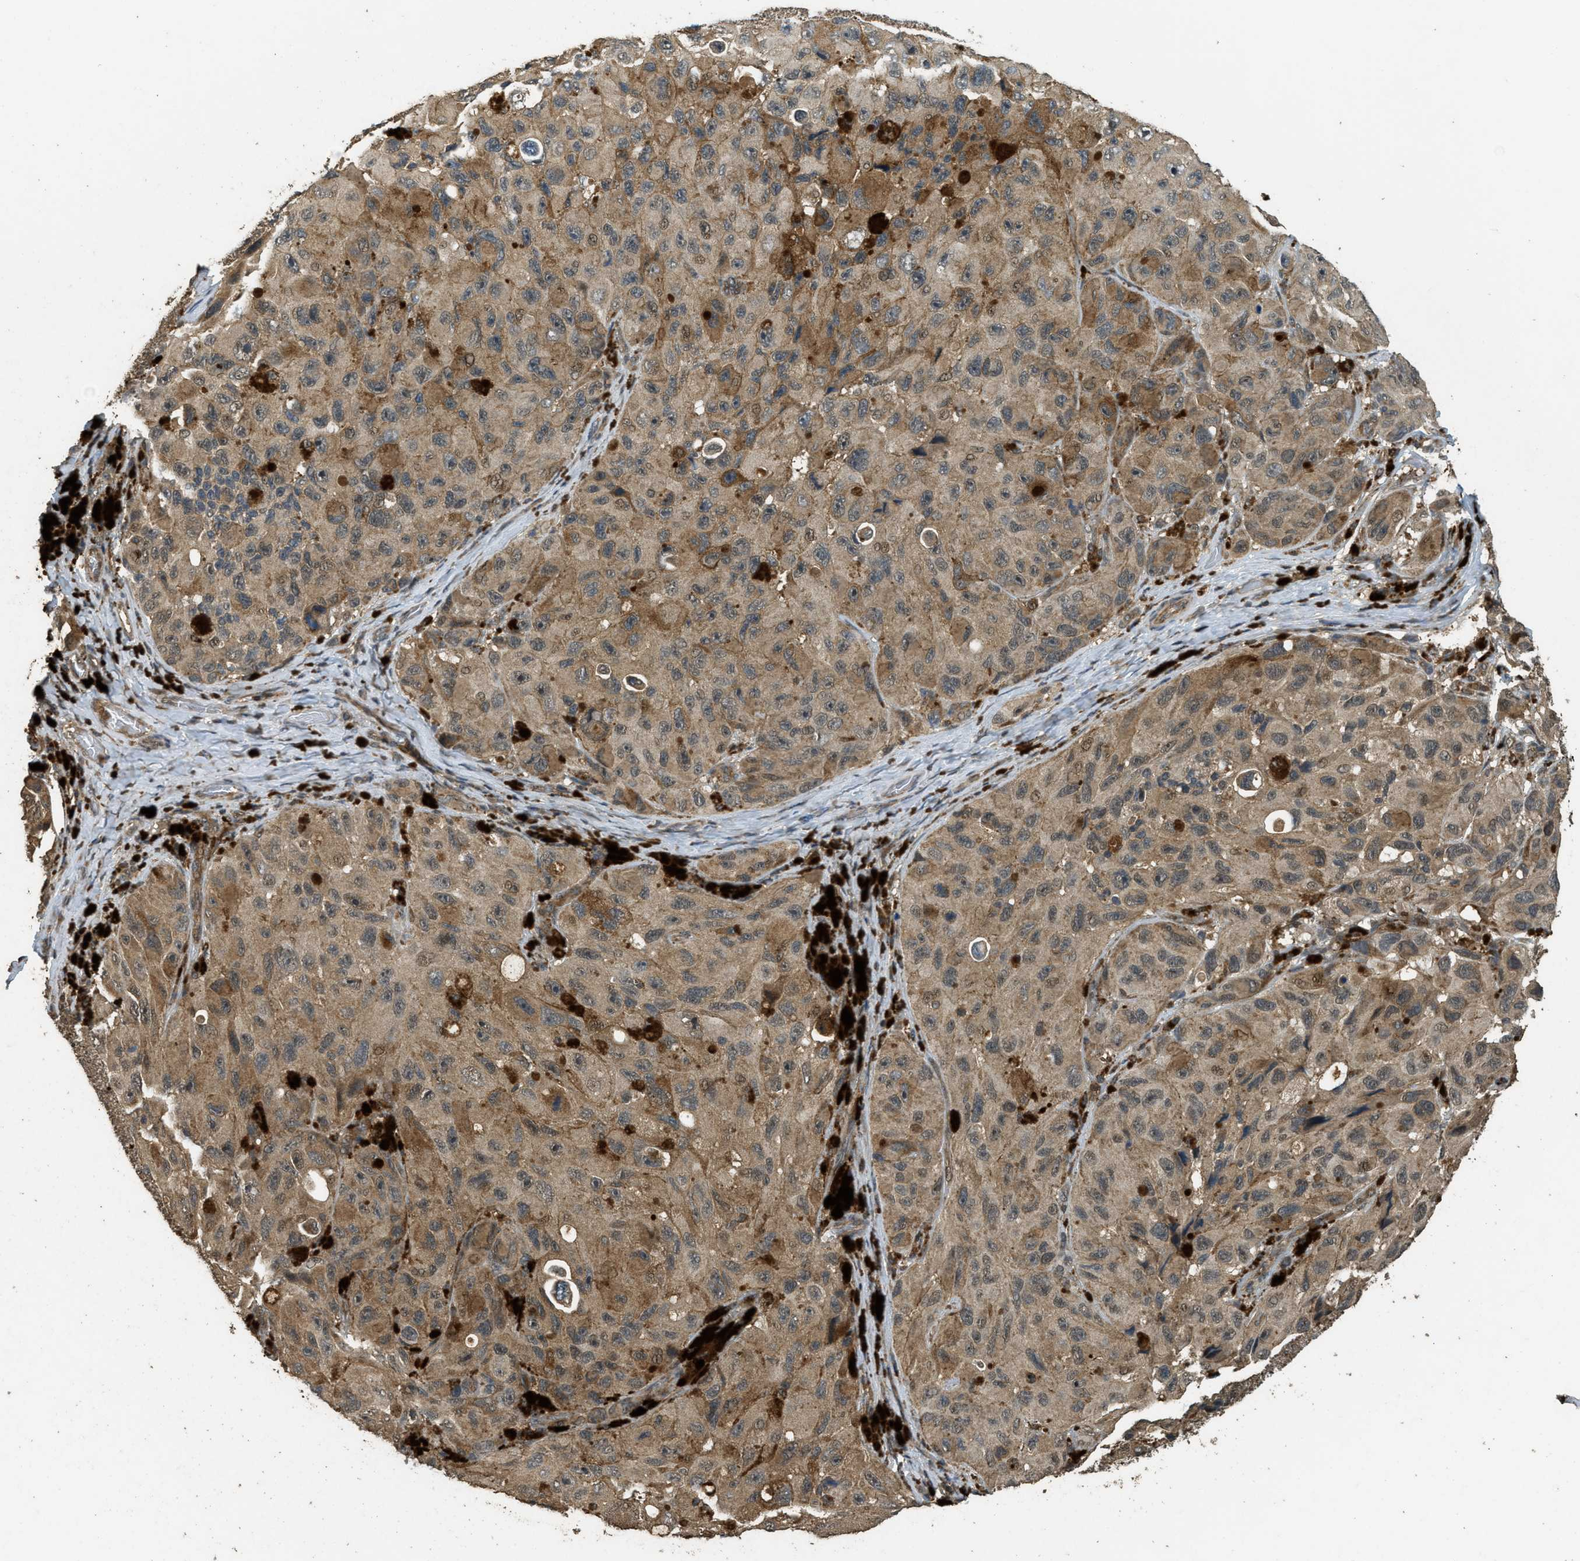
{"staining": {"intensity": "moderate", "quantity": ">75%", "location": "cytoplasmic/membranous"}, "tissue": "melanoma", "cell_type": "Tumor cells", "image_type": "cancer", "snomed": [{"axis": "morphology", "description": "Malignant melanoma, NOS"}, {"axis": "topography", "description": "Skin"}], "caption": "High-power microscopy captured an immunohistochemistry photomicrograph of malignant melanoma, revealing moderate cytoplasmic/membranous positivity in approximately >75% of tumor cells.", "gene": "PPP6R3", "patient": {"sex": "female", "age": 73}}